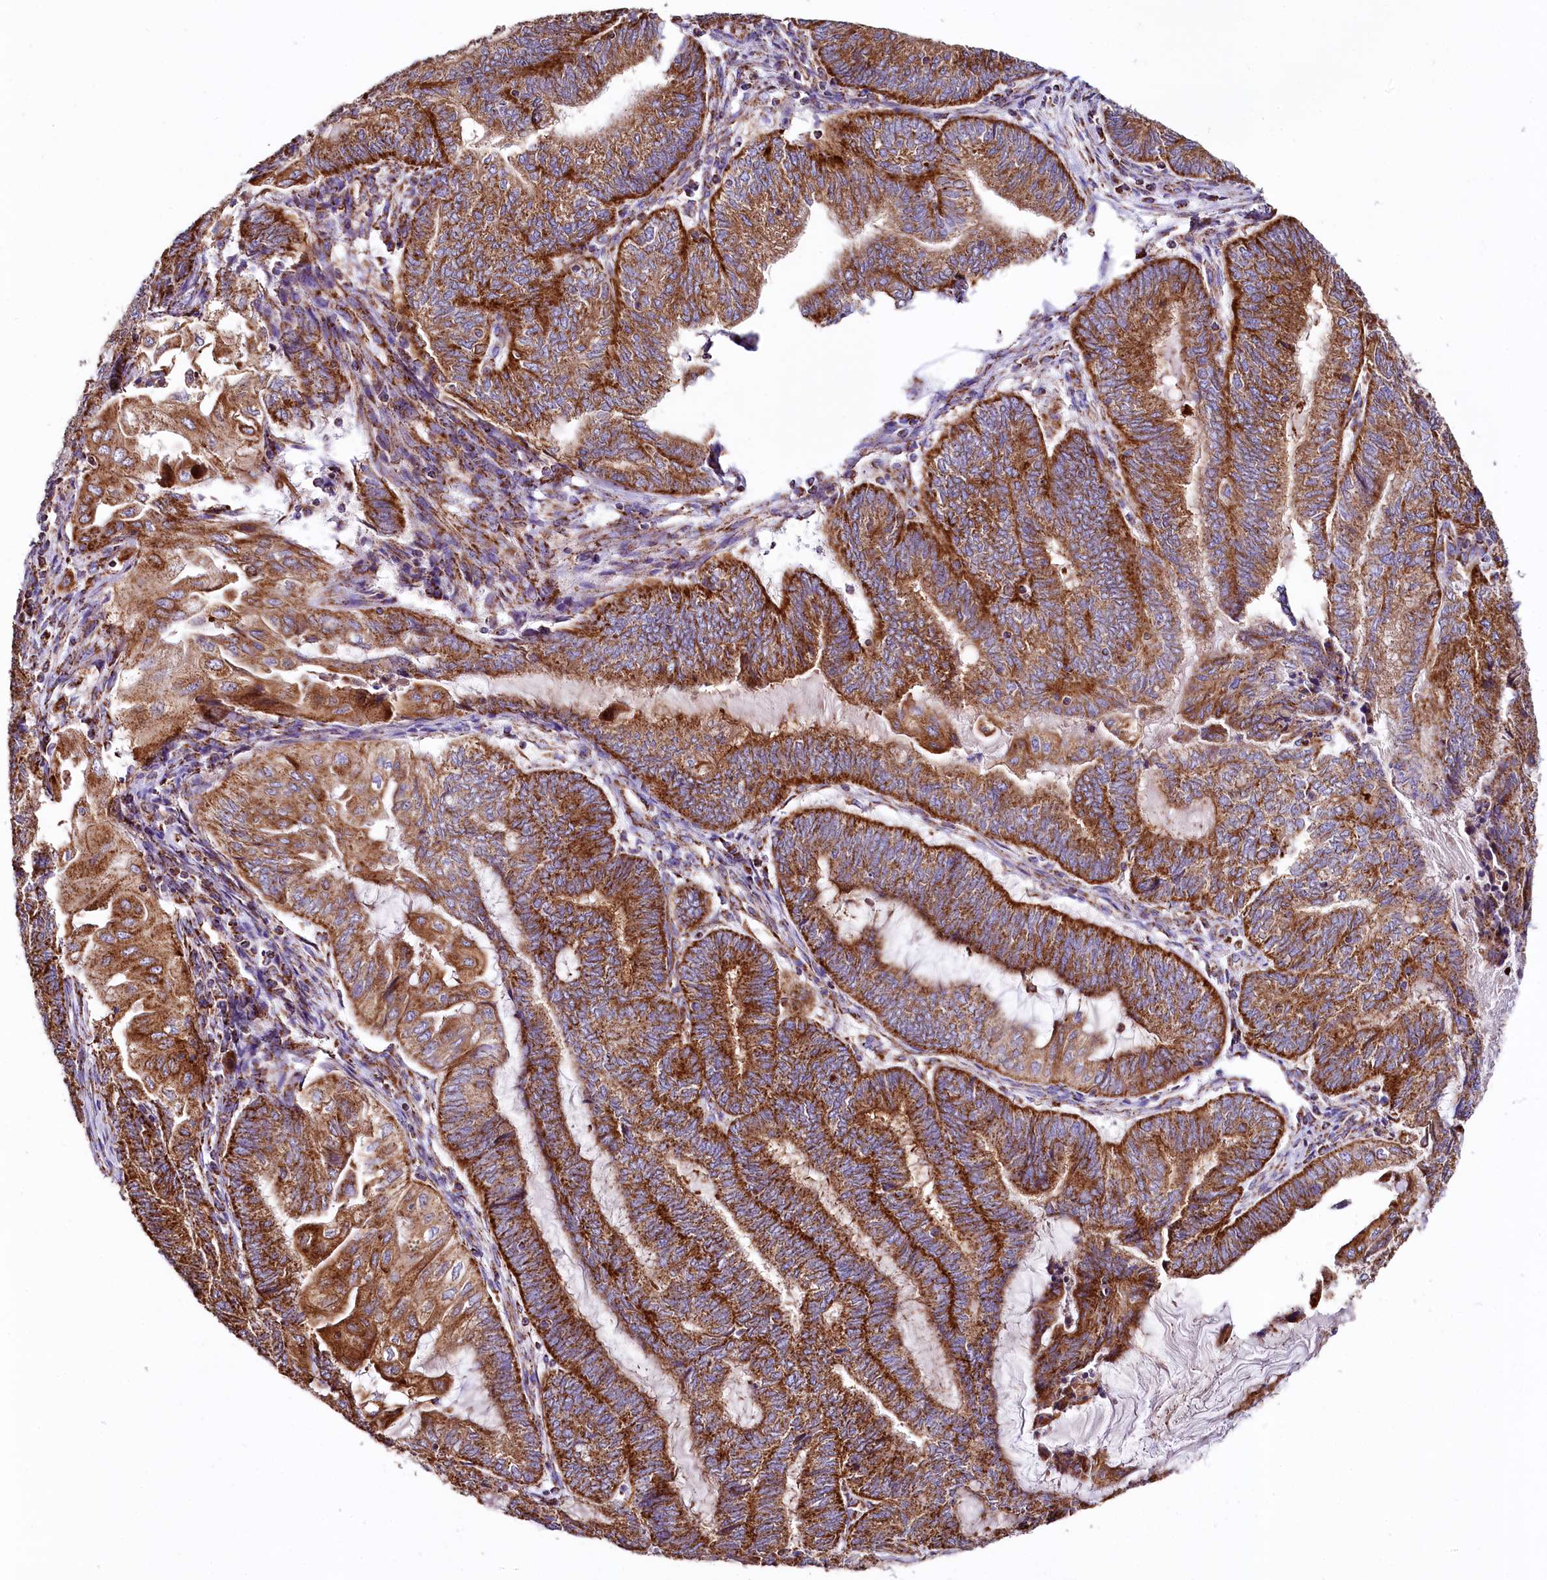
{"staining": {"intensity": "strong", "quantity": ">75%", "location": "cytoplasmic/membranous"}, "tissue": "endometrial cancer", "cell_type": "Tumor cells", "image_type": "cancer", "snomed": [{"axis": "morphology", "description": "Adenocarcinoma, NOS"}, {"axis": "topography", "description": "Uterus"}, {"axis": "topography", "description": "Endometrium"}], "caption": "This histopathology image shows adenocarcinoma (endometrial) stained with IHC to label a protein in brown. The cytoplasmic/membranous of tumor cells show strong positivity for the protein. Nuclei are counter-stained blue.", "gene": "APLP2", "patient": {"sex": "female", "age": 70}}